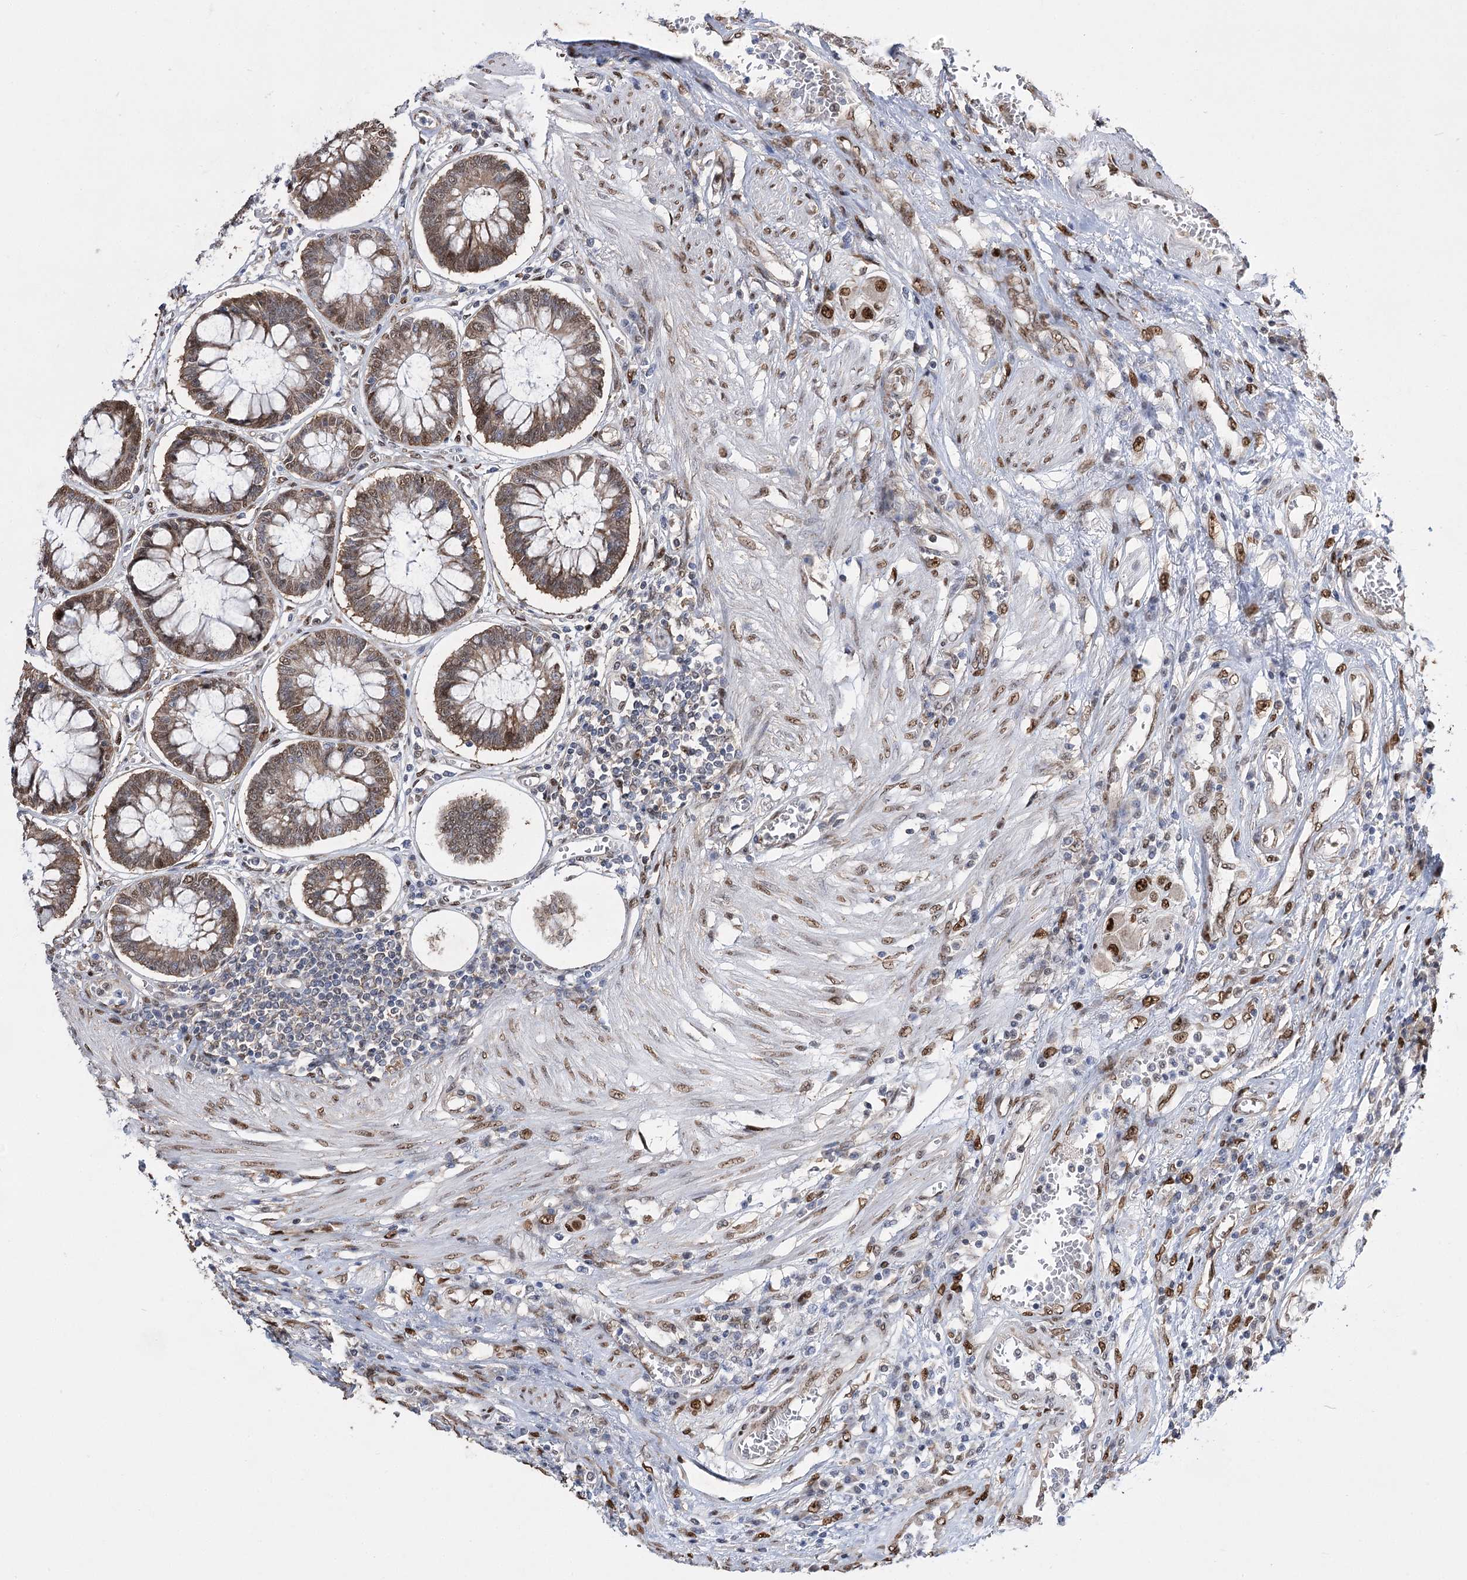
{"staining": {"intensity": "moderate", "quantity": ">75%", "location": "cytoplasmic/membranous,nuclear"}, "tissue": "colorectal cancer", "cell_type": "Tumor cells", "image_type": "cancer", "snomed": [{"axis": "morphology", "description": "Adenocarcinoma, NOS"}, {"axis": "topography", "description": "Rectum"}], "caption": "Protein staining reveals moderate cytoplasmic/membranous and nuclear expression in approximately >75% of tumor cells in colorectal cancer (adenocarcinoma).", "gene": "NFU1", "patient": {"sex": "male", "age": 84}}